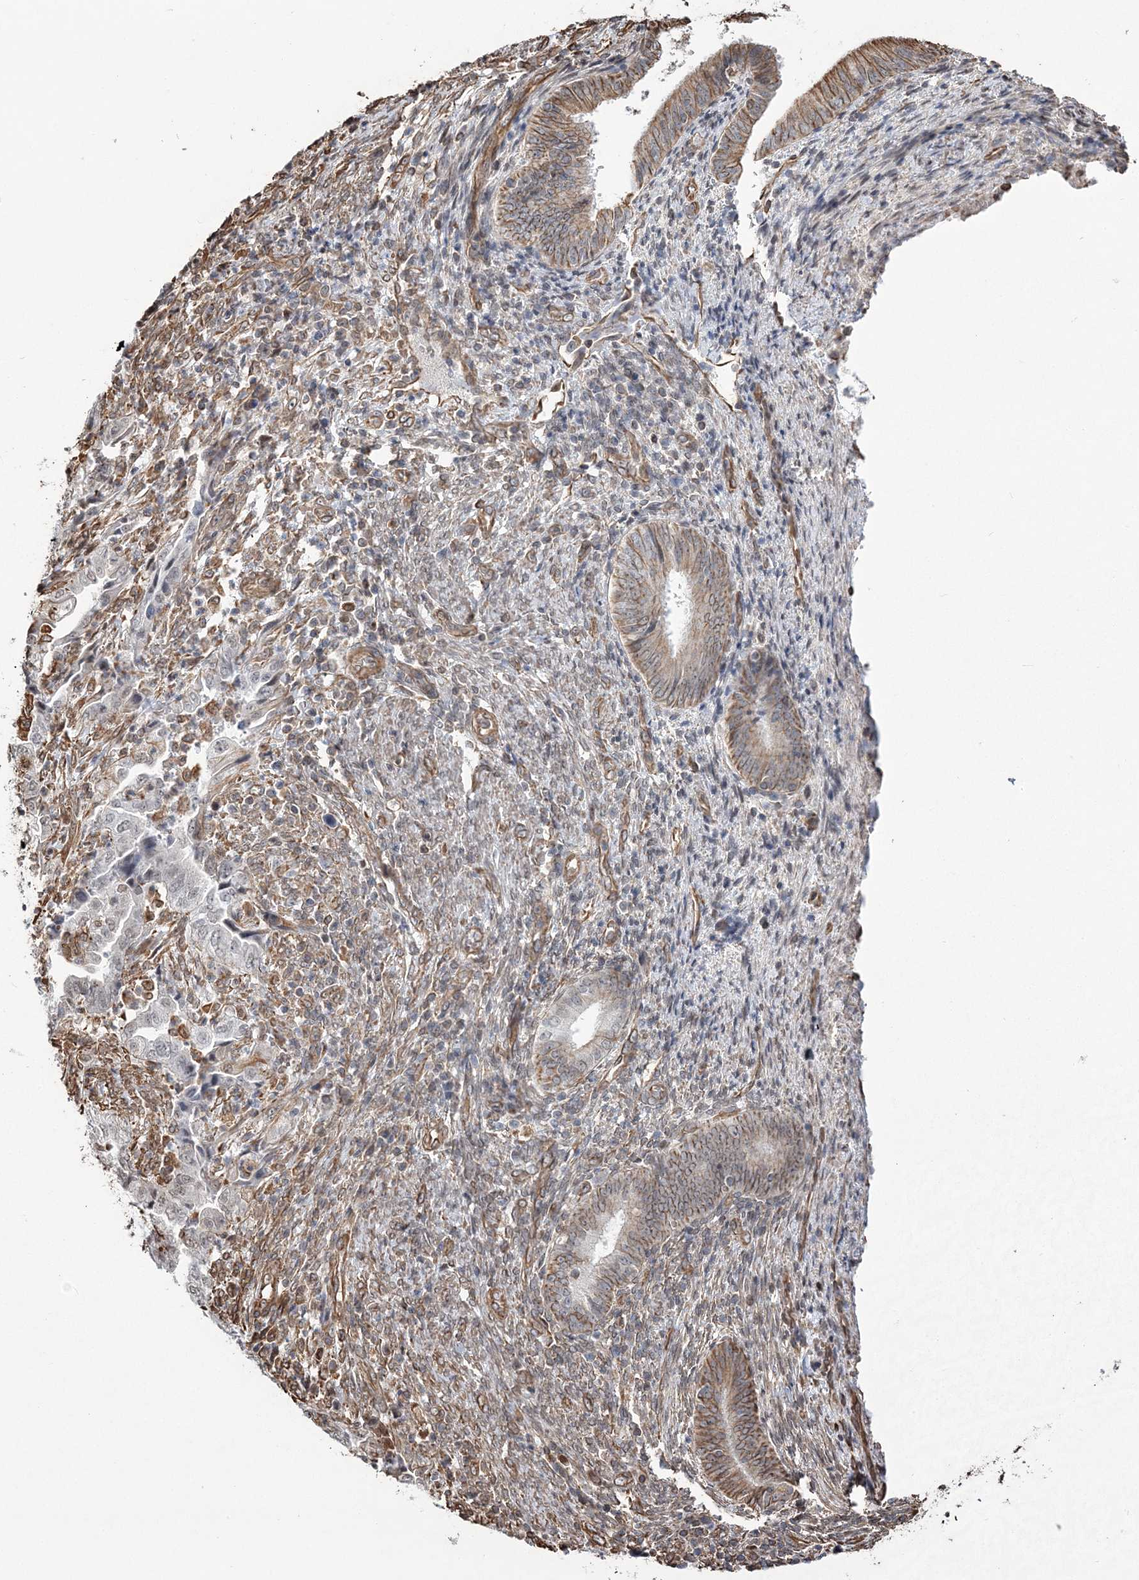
{"staining": {"intensity": "moderate", "quantity": ">75%", "location": "cytoplasmic/membranous"}, "tissue": "endometrial cancer", "cell_type": "Tumor cells", "image_type": "cancer", "snomed": [{"axis": "morphology", "description": "Adenocarcinoma, NOS"}, {"axis": "topography", "description": "Endometrium"}], "caption": "Immunohistochemistry (IHC) micrograph of neoplastic tissue: adenocarcinoma (endometrial) stained using immunohistochemistry (IHC) reveals medium levels of moderate protein expression localized specifically in the cytoplasmic/membranous of tumor cells, appearing as a cytoplasmic/membranous brown color.", "gene": "ATP11B", "patient": {"sex": "female", "age": 51}}